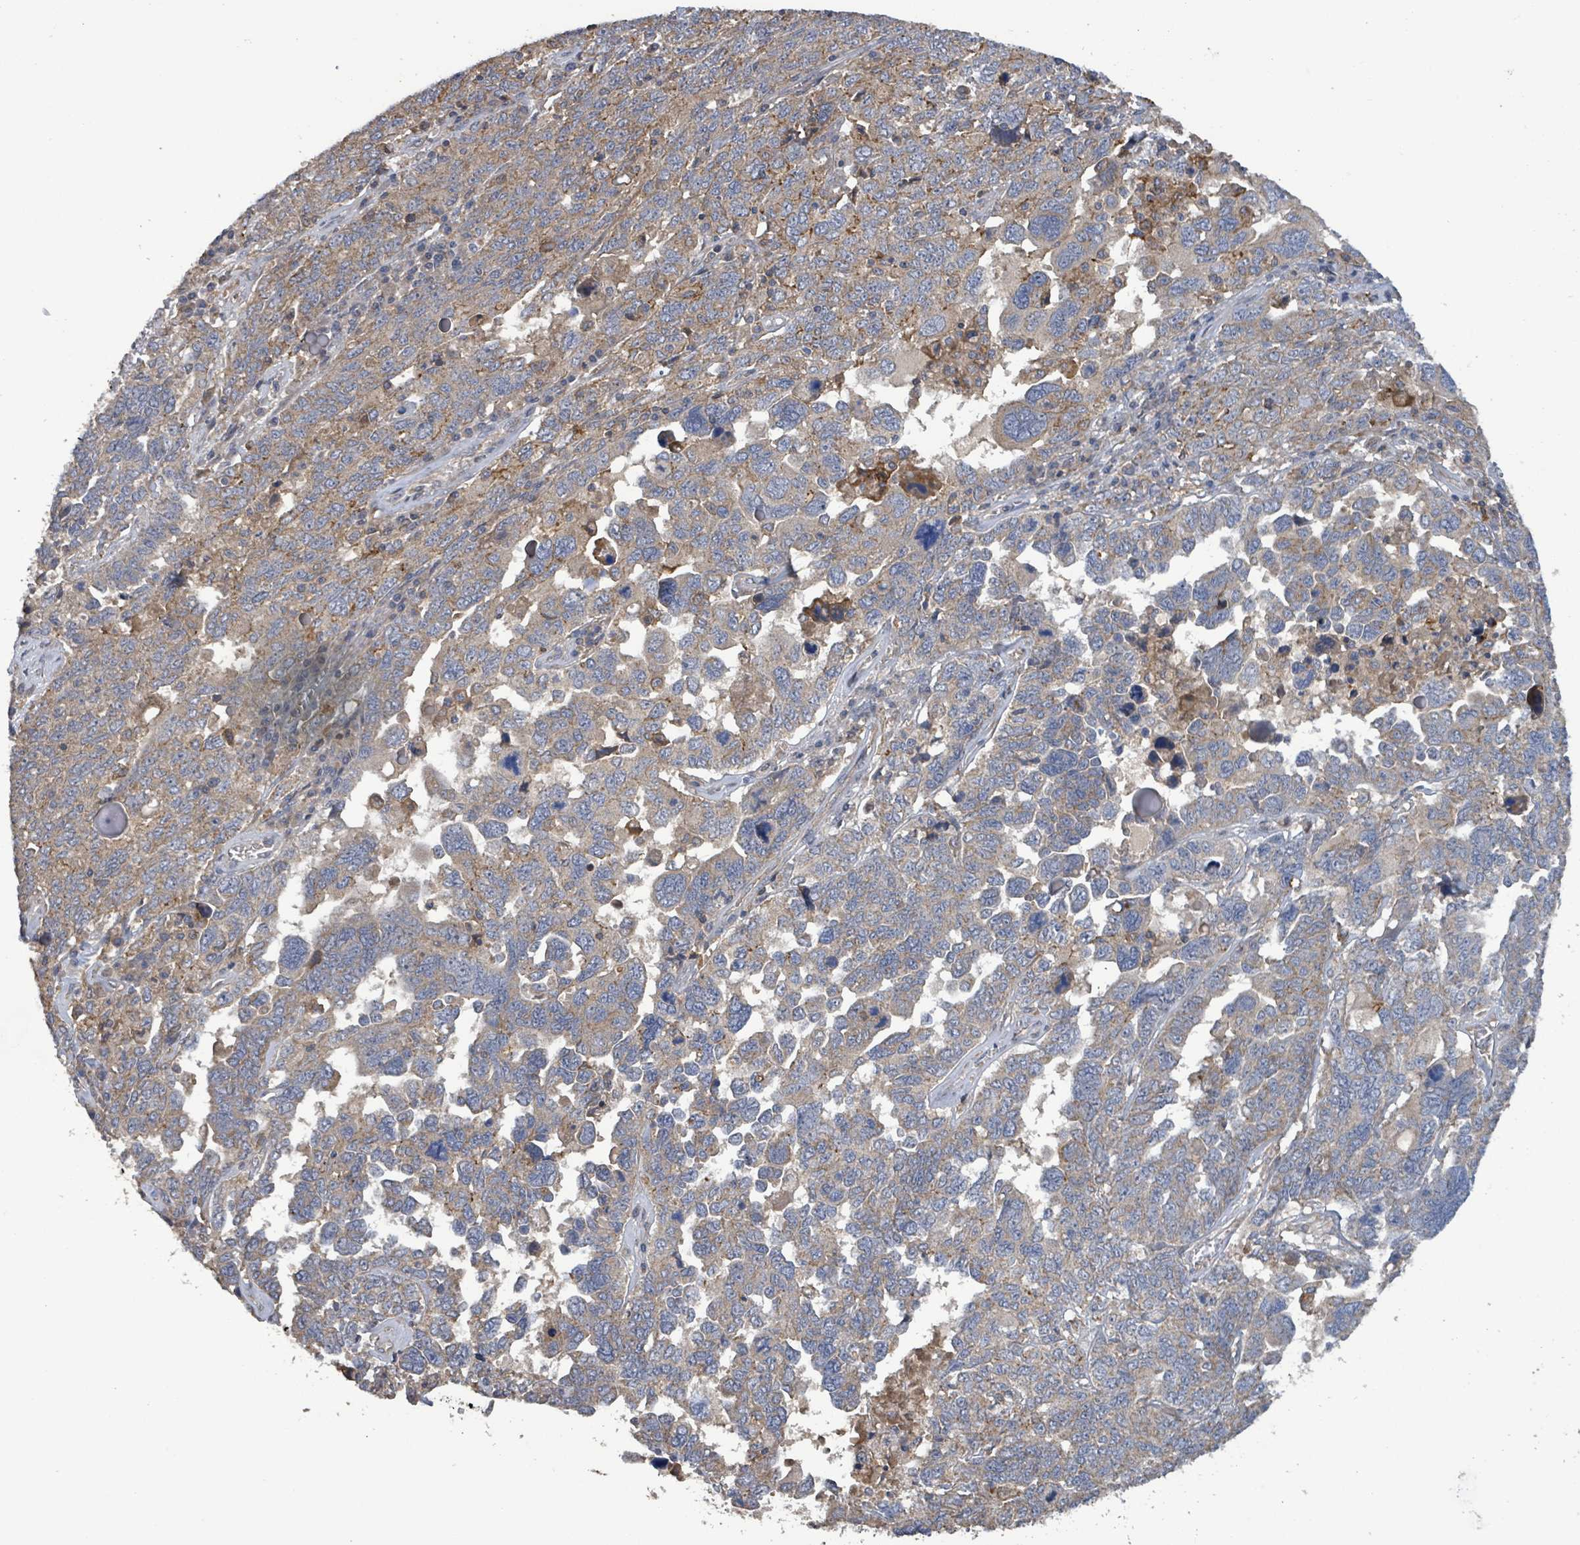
{"staining": {"intensity": "moderate", "quantity": "25%-75%", "location": "cytoplasmic/membranous"}, "tissue": "ovarian cancer", "cell_type": "Tumor cells", "image_type": "cancer", "snomed": [{"axis": "morphology", "description": "Carcinoma, endometroid"}, {"axis": "topography", "description": "Ovary"}], "caption": "IHC of human endometroid carcinoma (ovarian) displays medium levels of moderate cytoplasmic/membranous staining in approximately 25%-75% of tumor cells. Nuclei are stained in blue.", "gene": "PLAAT1", "patient": {"sex": "female", "age": 62}}